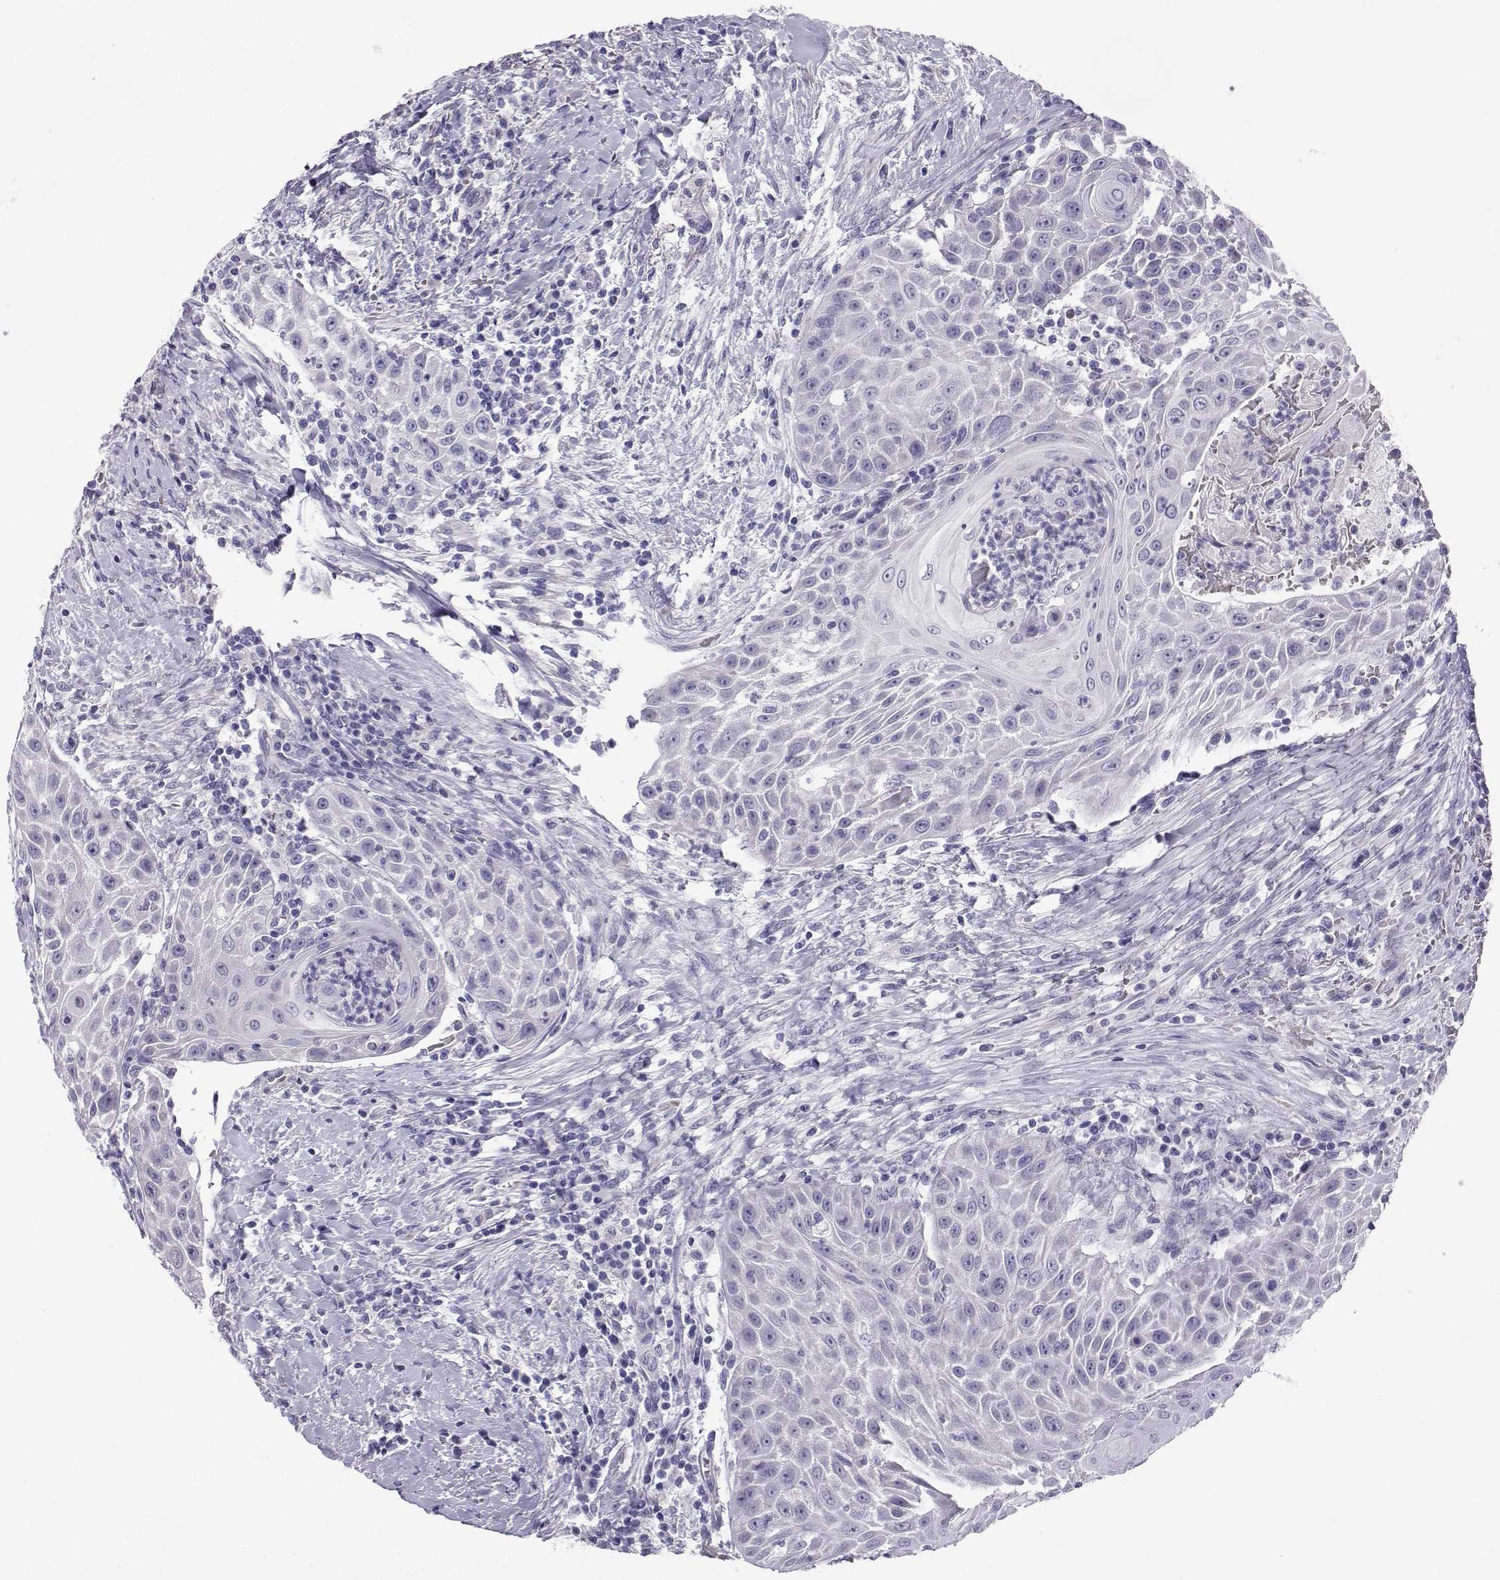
{"staining": {"intensity": "negative", "quantity": "none", "location": "none"}, "tissue": "head and neck cancer", "cell_type": "Tumor cells", "image_type": "cancer", "snomed": [{"axis": "morphology", "description": "Squamous cell carcinoma, NOS"}, {"axis": "topography", "description": "Head-Neck"}], "caption": "The image reveals no staining of tumor cells in head and neck squamous cell carcinoma.", "gene": "RNASE12", "patient": {"sex": "male", "age": 69}}